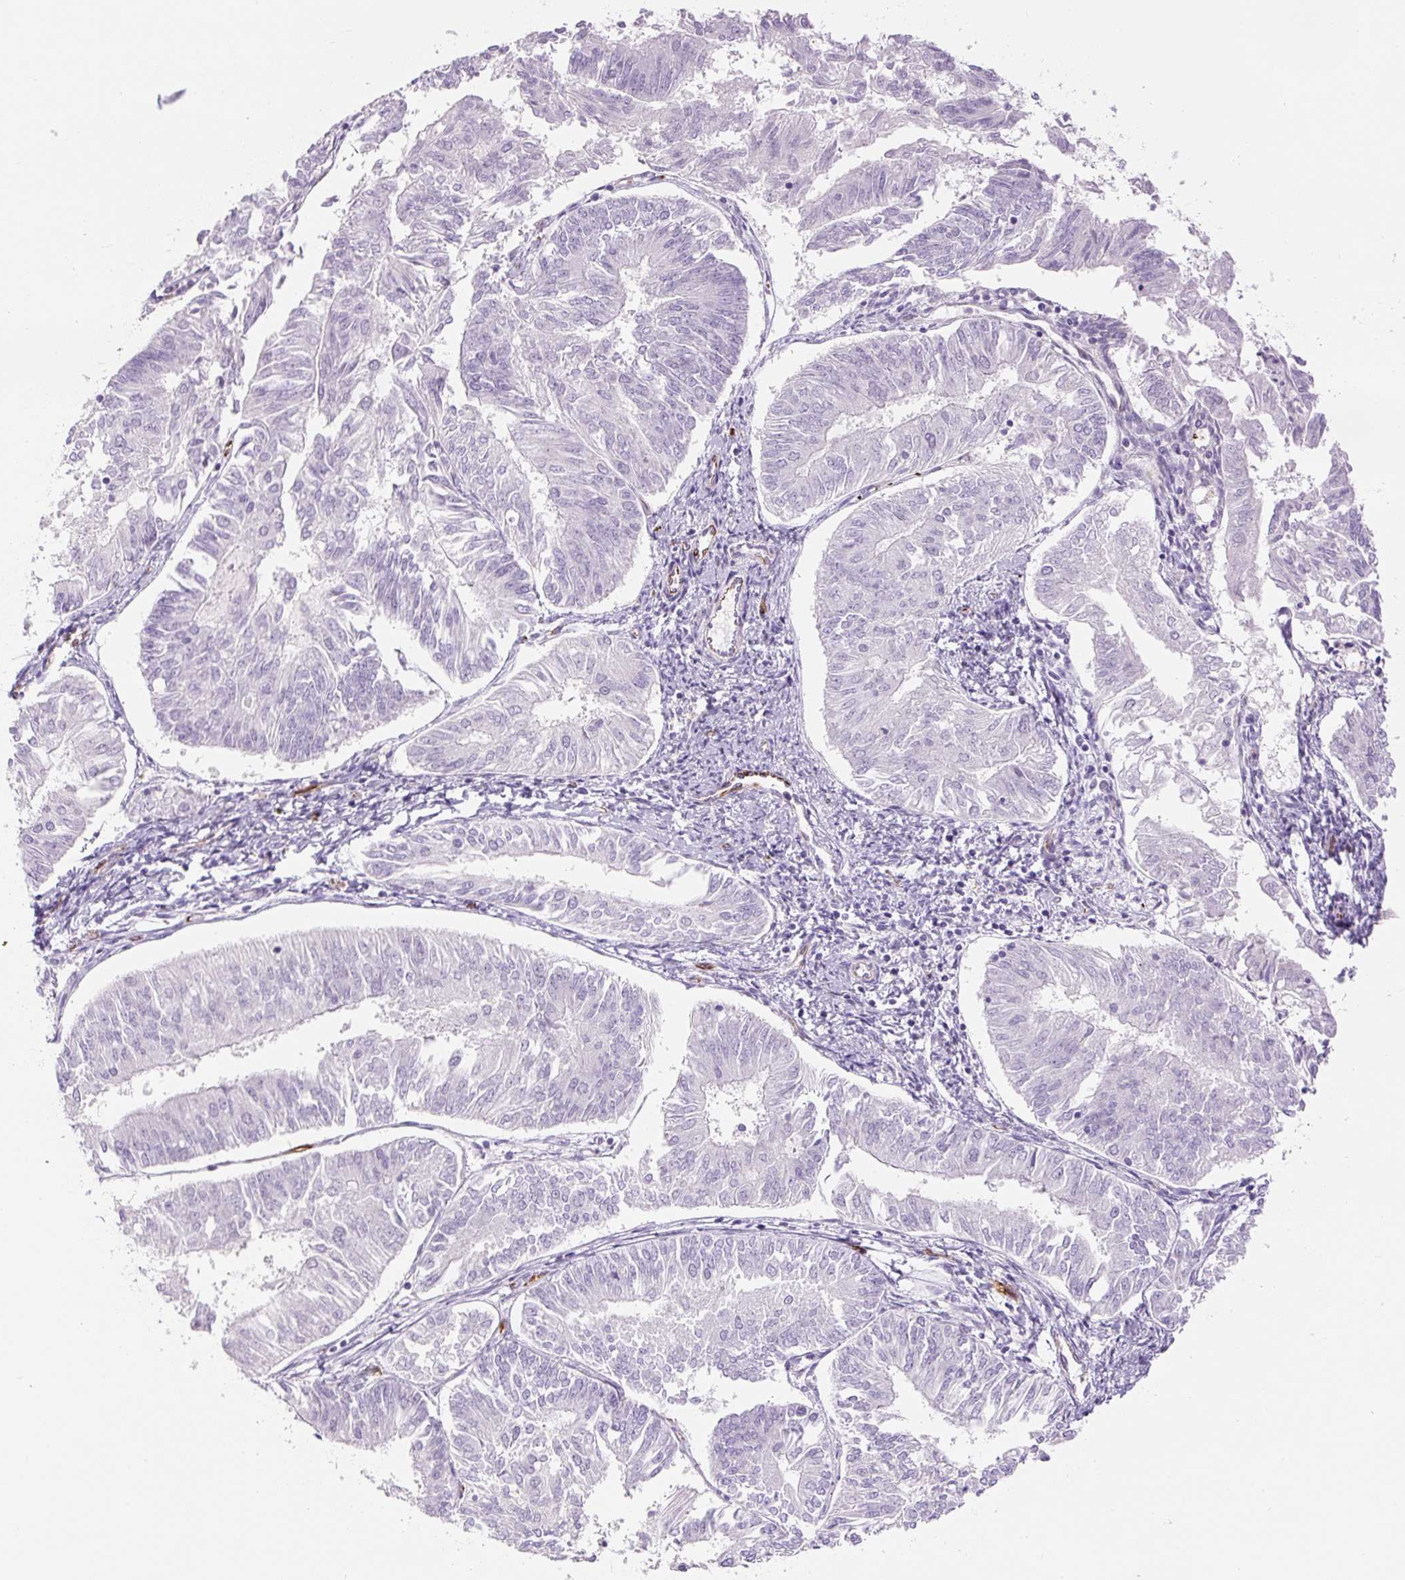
{"staining": {"intensity": "negative", "quantity": "none", "location": "none"}, "tissue": "endometrial cancer", "cell_type": "Tumor cells", "image_type": "cancer", "snomed": [{"axis": "morphology", "description": "Adenocarcinoma, NOS"}, {"axis": "topography", "description": "Endometrium"}], "caption": "This is an IHC photomicrograph of endometrial cancer (adenocarcinoma). There is no staining in tumor cells.", "gene": "NES", "patient": {"sex": "female", "age": 58}}